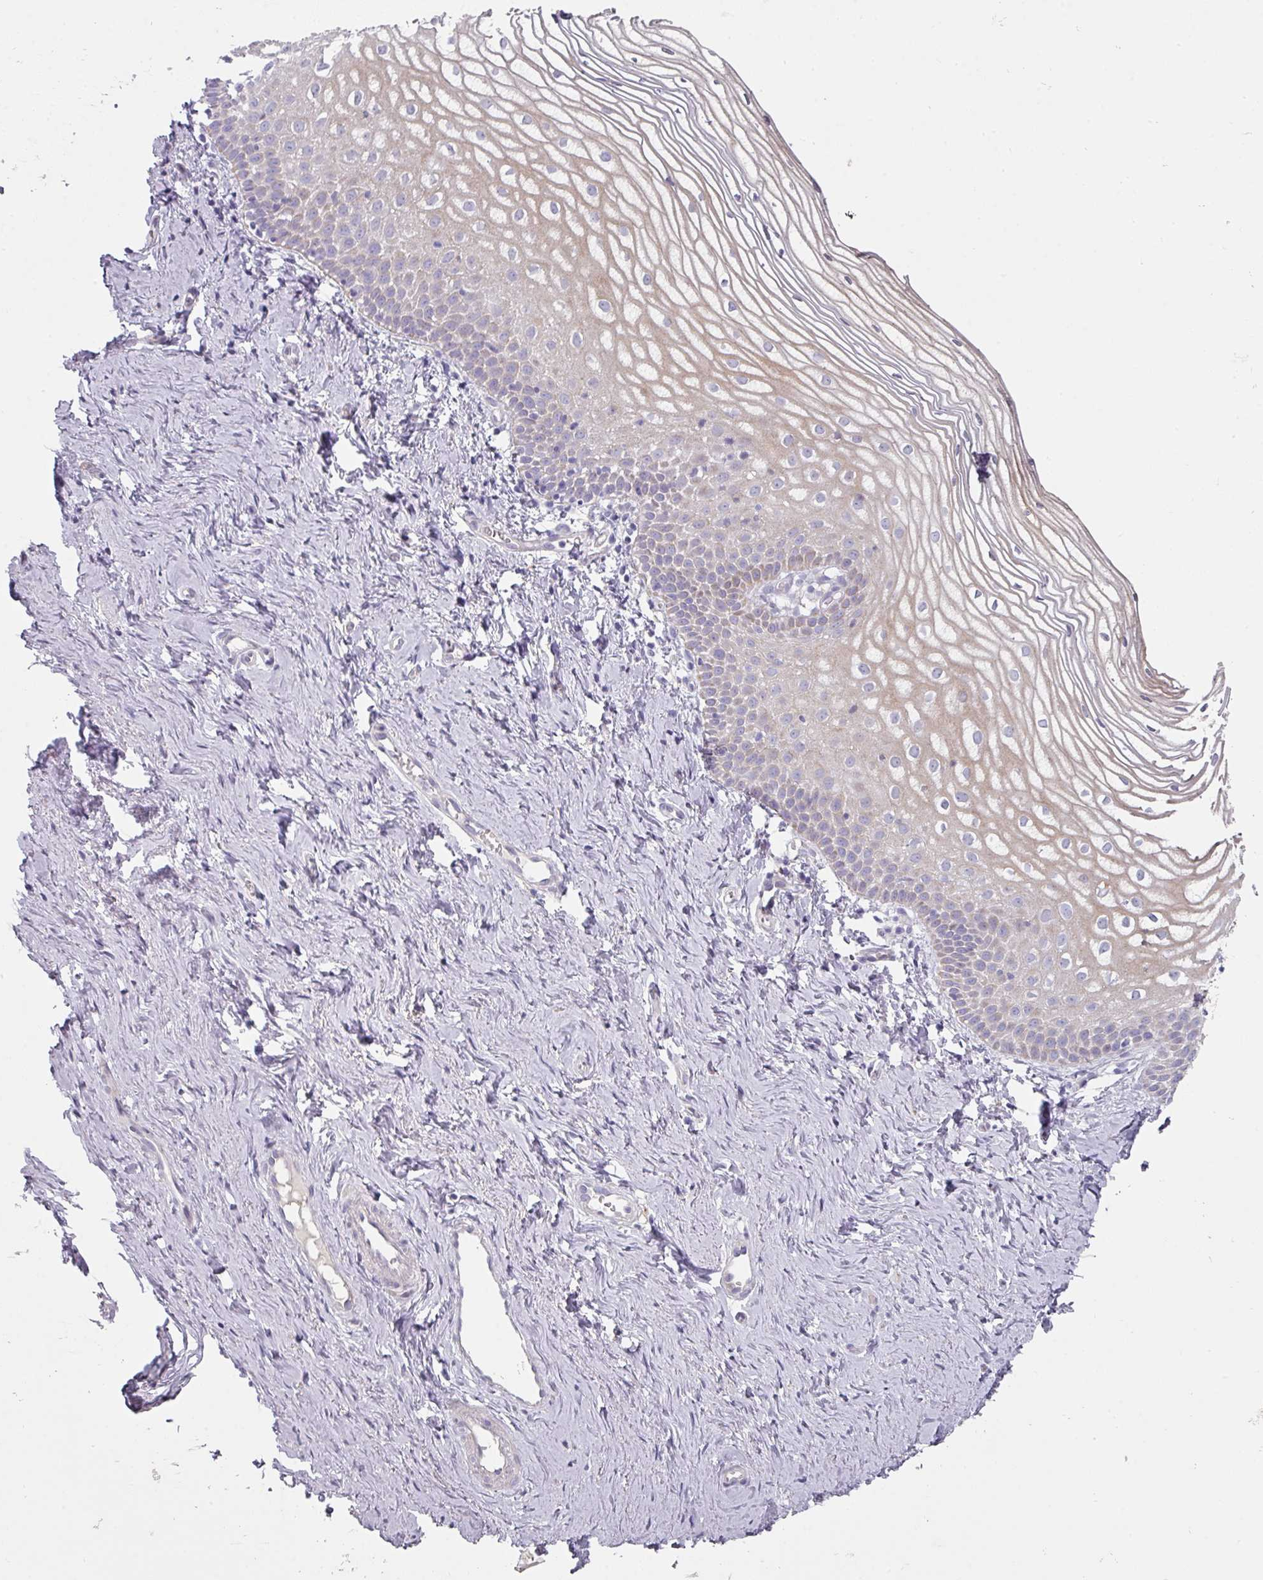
{"staining": {"intensity": "weak", "quantity": "<25%", "location": "cytoplasmic/membranous"}, "tissue": "vagina", "cell_type": "Squamous epithelial cells", "image_type": "normal", "snomed": [{"axis": "morphology", "description": "Normal tissue, NOS"}, {"axis": "topography", "description": "Vagina"}], "caption": "Squamous epithelial cells show no significant protein staining in benign vagina. (Immunohistochemistry, brightfield microscopy, high magnification).", "gene": "WSB2", "patient": {"sex": "female", "age": 56}}